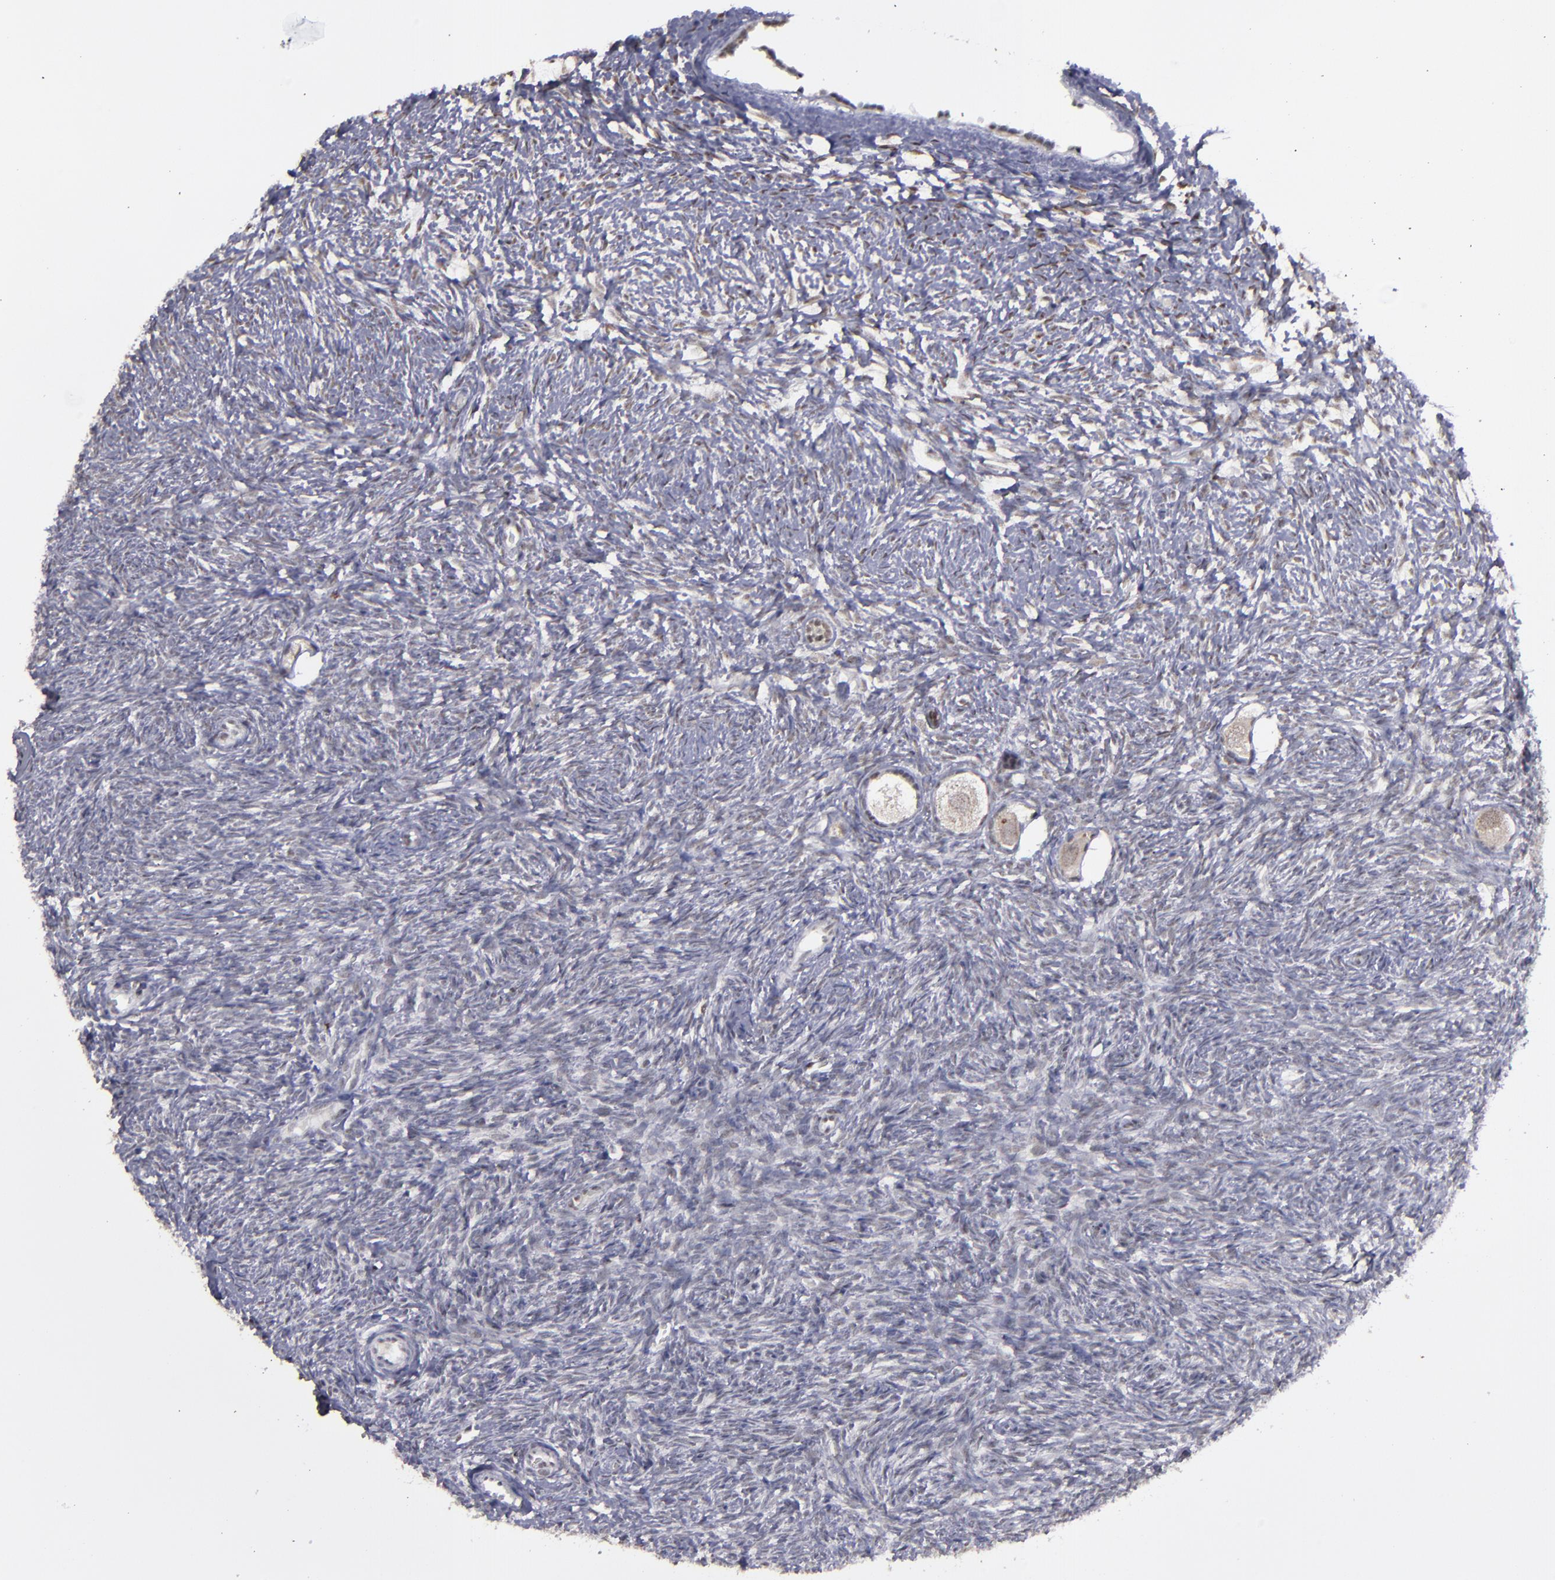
{"staining": {"intensity": "negative", "quantity": "none", "location": "none"}, "tissue": "ovary", "cell_type": "Follicle cells", "image_type": "normal", "snomed": [{"axis": "morphology", "description": "Normal tissue, NOS"}, {"axis": "topography", "description": "Ovary"}], "caption": "An immunohistochemistry (IHC) photomicrograph of unremarkable ovary is shown. There is no staining in follicle cells of ovary. (Stains: DAB (3,3'-diaminobenzidine) immunohistochemistry (IHC) with hematoxylin counter stain, Microscopy: brightfield microscopy at high magnification).", "gene": "RREB1", "patient": {"sex": "female", "age": 35}}